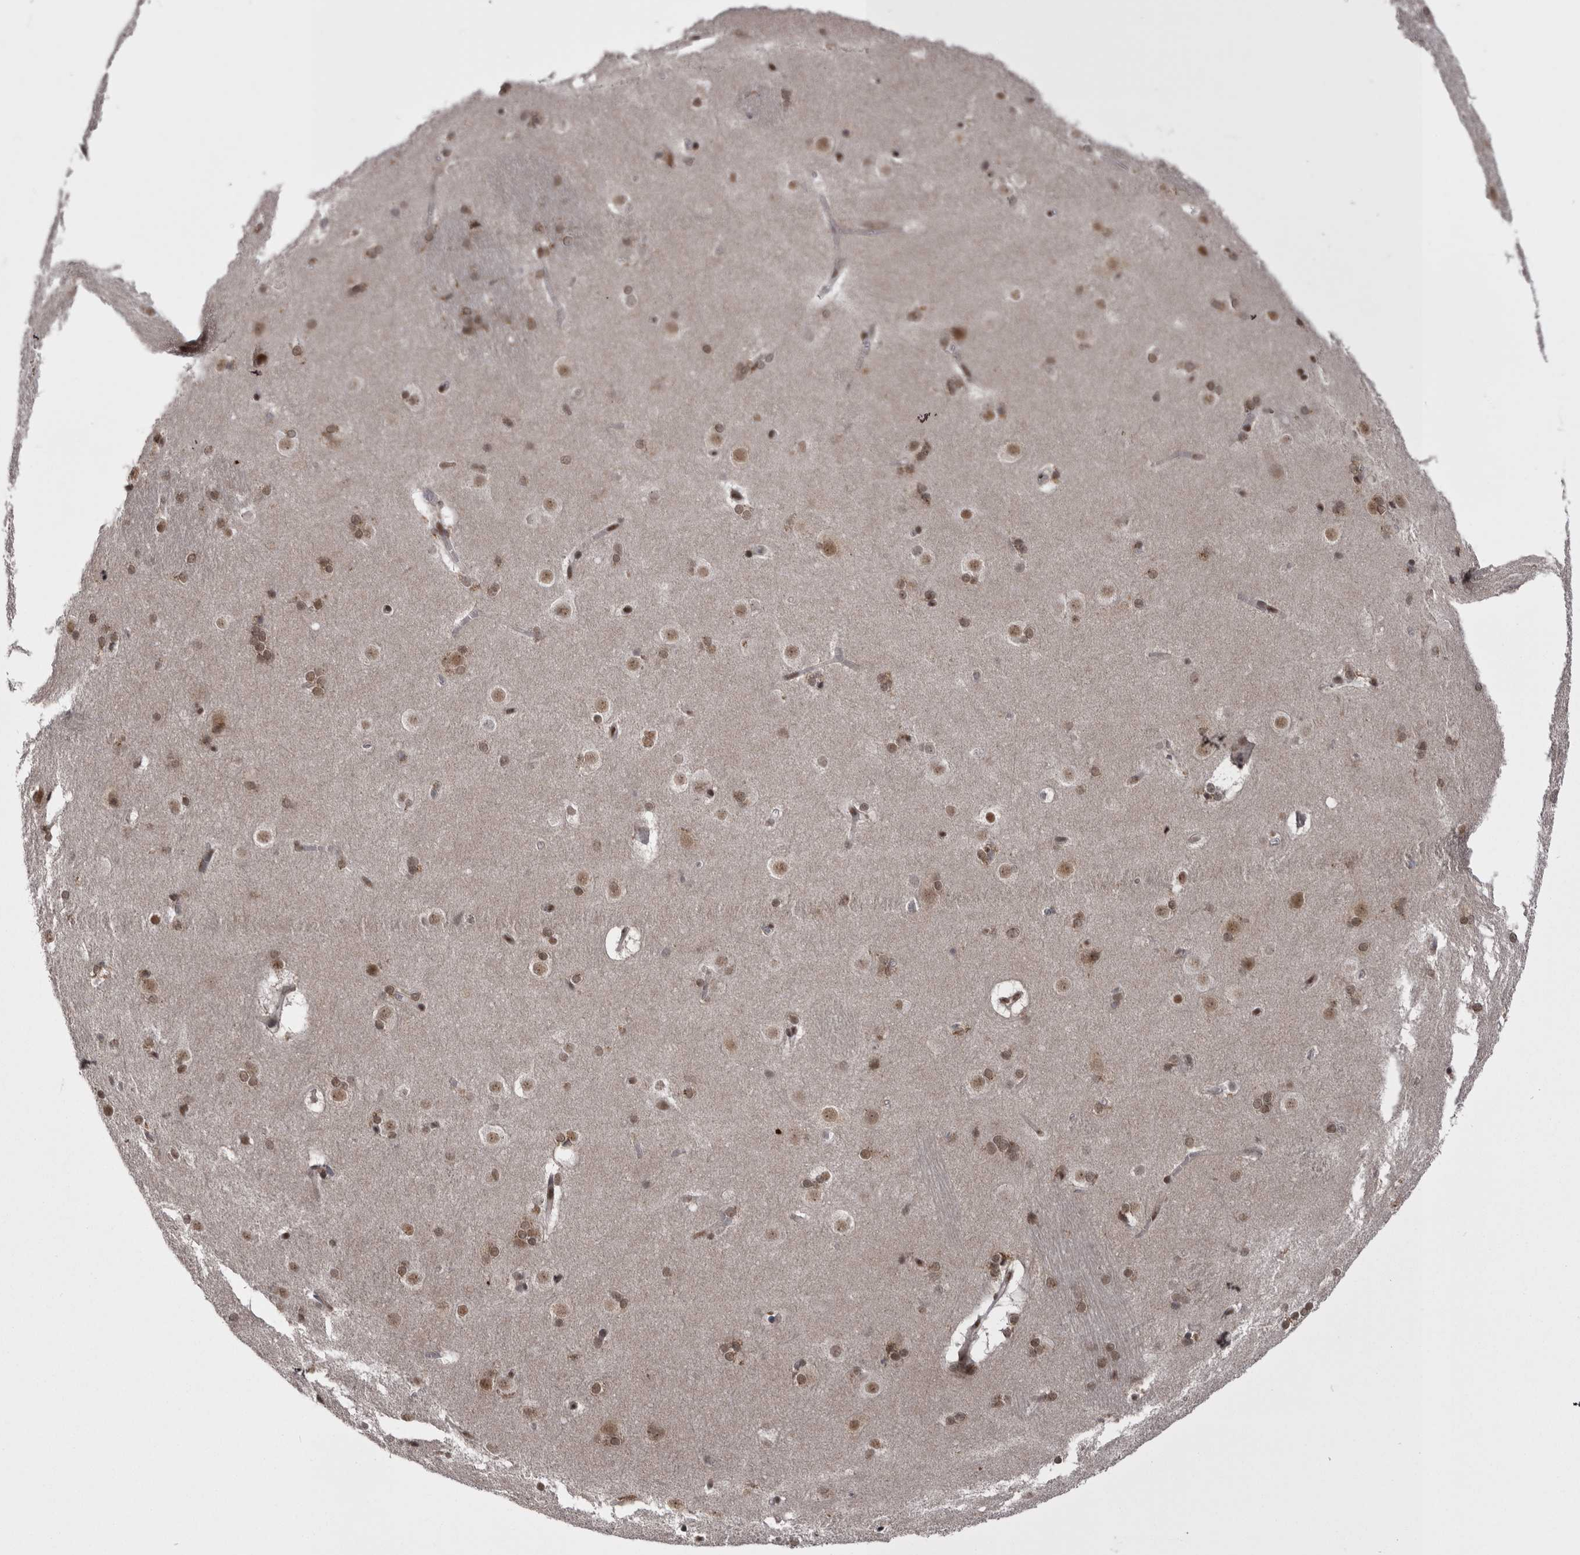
{"staining": {"intensity": "moderate", "quantity": "25%-75%", "location": "nuclear"}, "tissue": "caudate", "cell_type": "Glial cells", "image_type": "normal", "snomed": [{"axis": "morphology", "description": "Normal tissue, NOS"}, {"axis": "topography", "description": "Lateral ventricle wall"}], "caption": "The histopathology image exhibits immunohistochemical staining of benign caudate. There is moderate nuclear positivity is present in approximately 25%-75% of glial cells.", "gene": "MEPCE", "patient": {"sex": "female", "age": 19}}